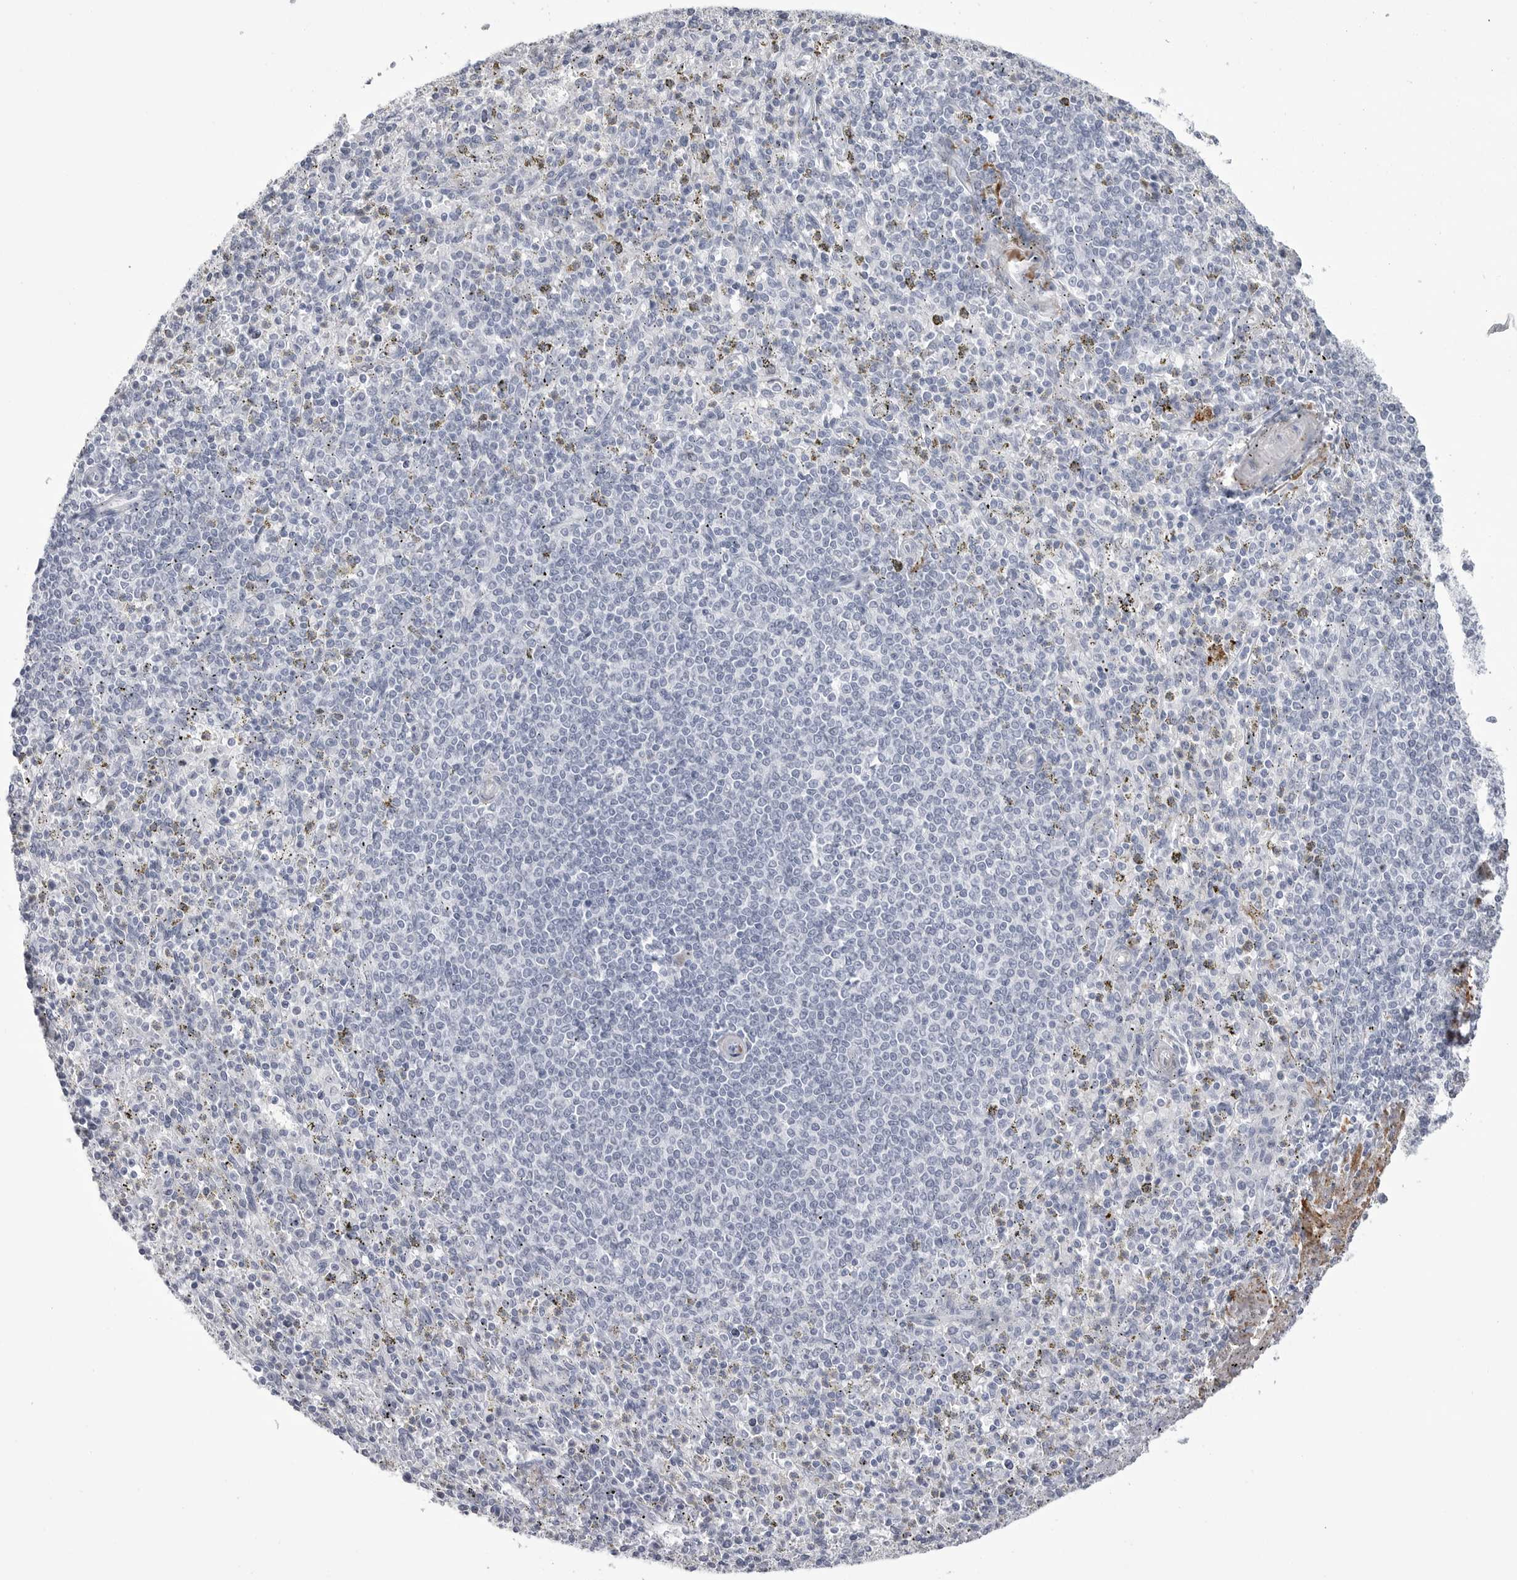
{"staining": {"intensity": "negative", "quantity": "none", "location": "none"}, "tissue": "spleen", "cell_type": "Cells in red pulp", "image_type": "normal", "snomed": [{"axis": "morphology", "description": "Normal tissue, NOS"}, {"axis": "topography", "description": "Spleen"}], "caption": "Spleen stained for a protein using IHC exhibits no positivity cells in red pulp.", "gene": "COL26A1", "patient": {"sex": "male", "age": 72}}